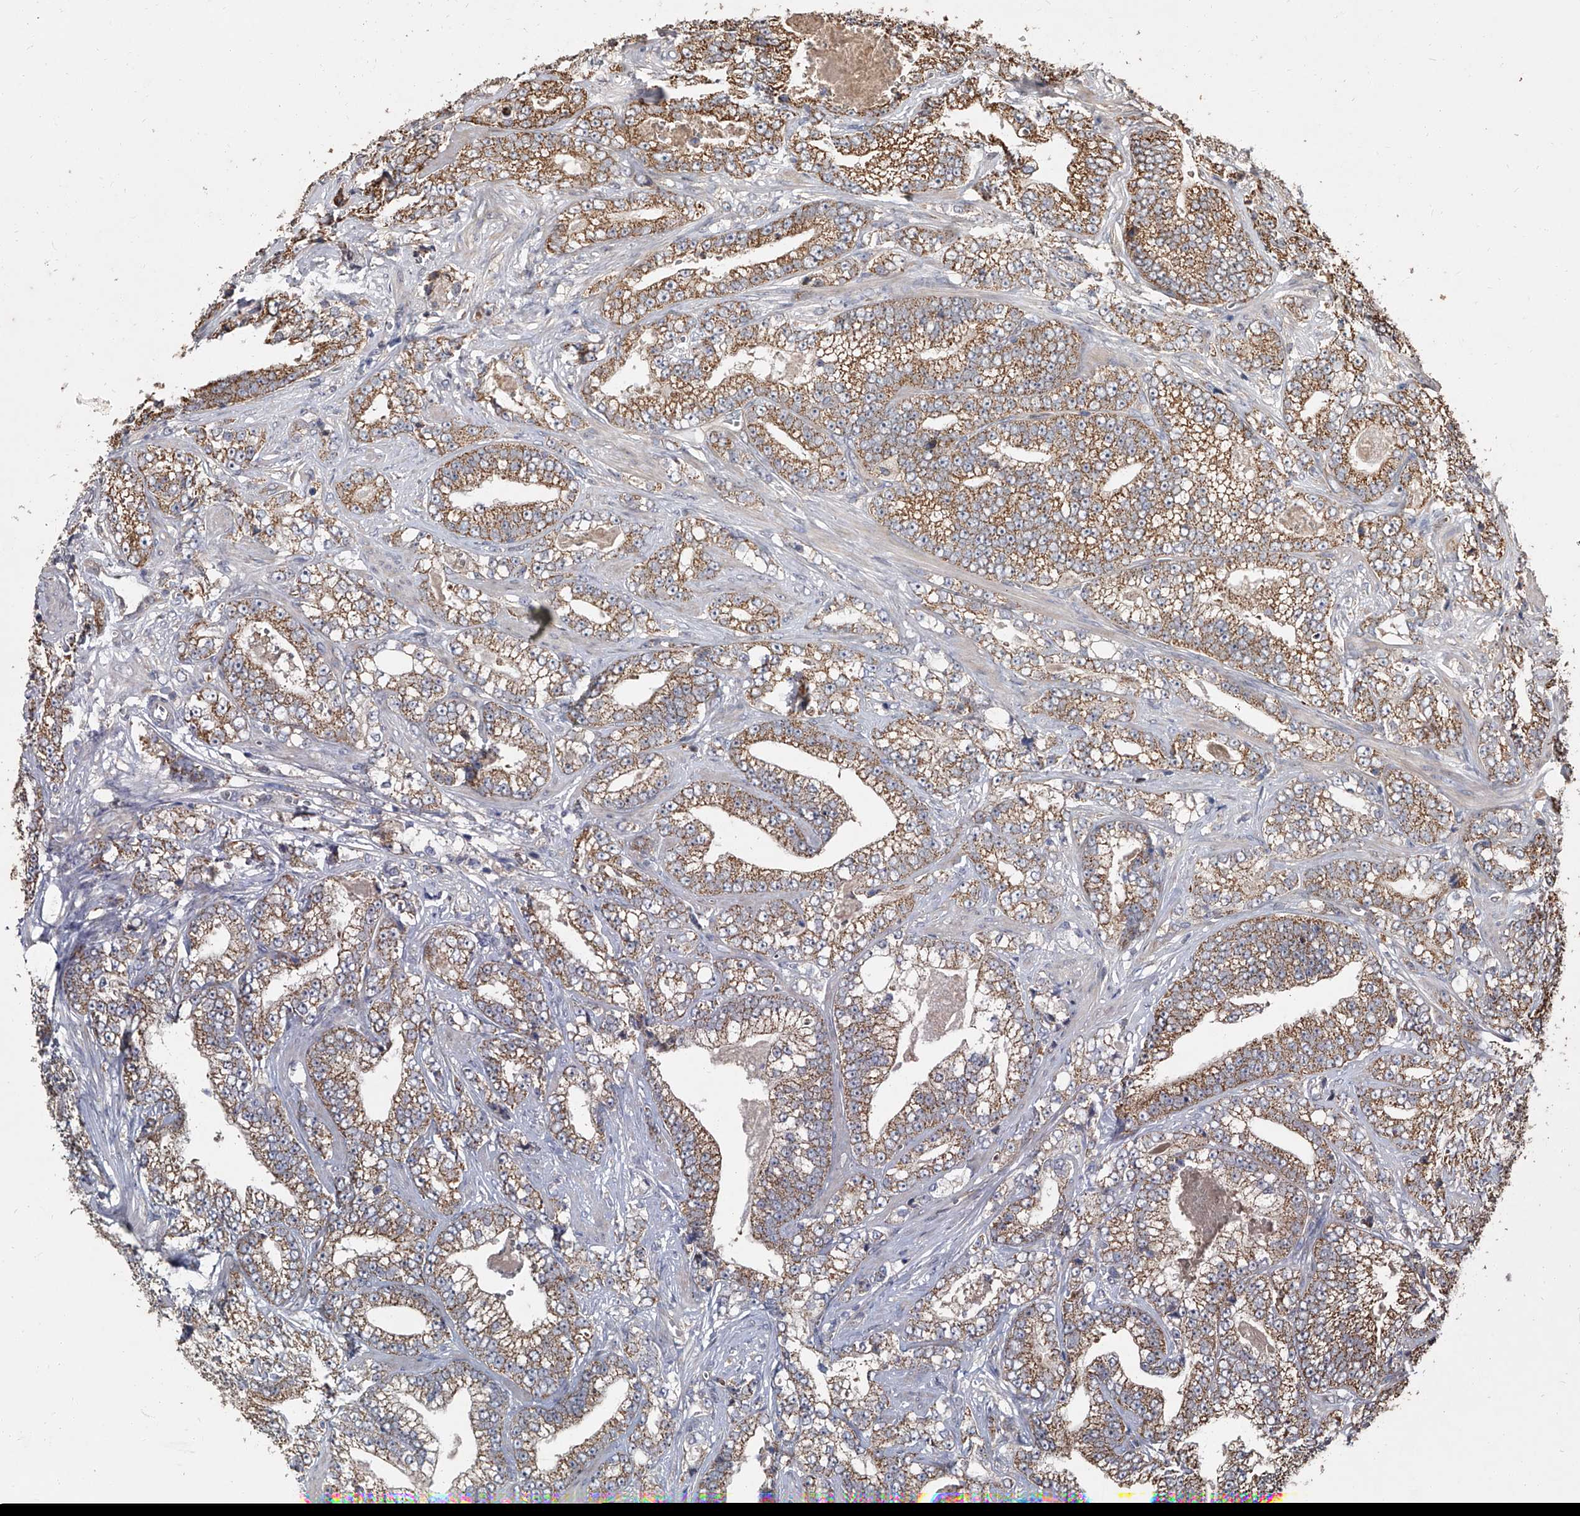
{"staining": {"intensity": "moderate", "quantity": ">75%", "location": "cytoplasmic/membranous"}, "tissue": "prostate cancer", "cell_type": "Tumor cells", "image_type": "cancer", "snomed": [{"axis": "morphology", "description": "Adenocarcinoma, High grade"}, {"axis": "topography", "description": "Prostate and seminal vesicle, NOS"}], "caption": "This micrograph shows prostate cancer (adenocarcinoma (high-grade)) stained with immunohistochemistry to label a protein in brown. The cytoplasmic/membranous of tumor cells show moderate positivity for the protein. Nuclei are counter-stained blue.", "gene": "LTV1", "patient": {"sex": "male", "age": 67}}